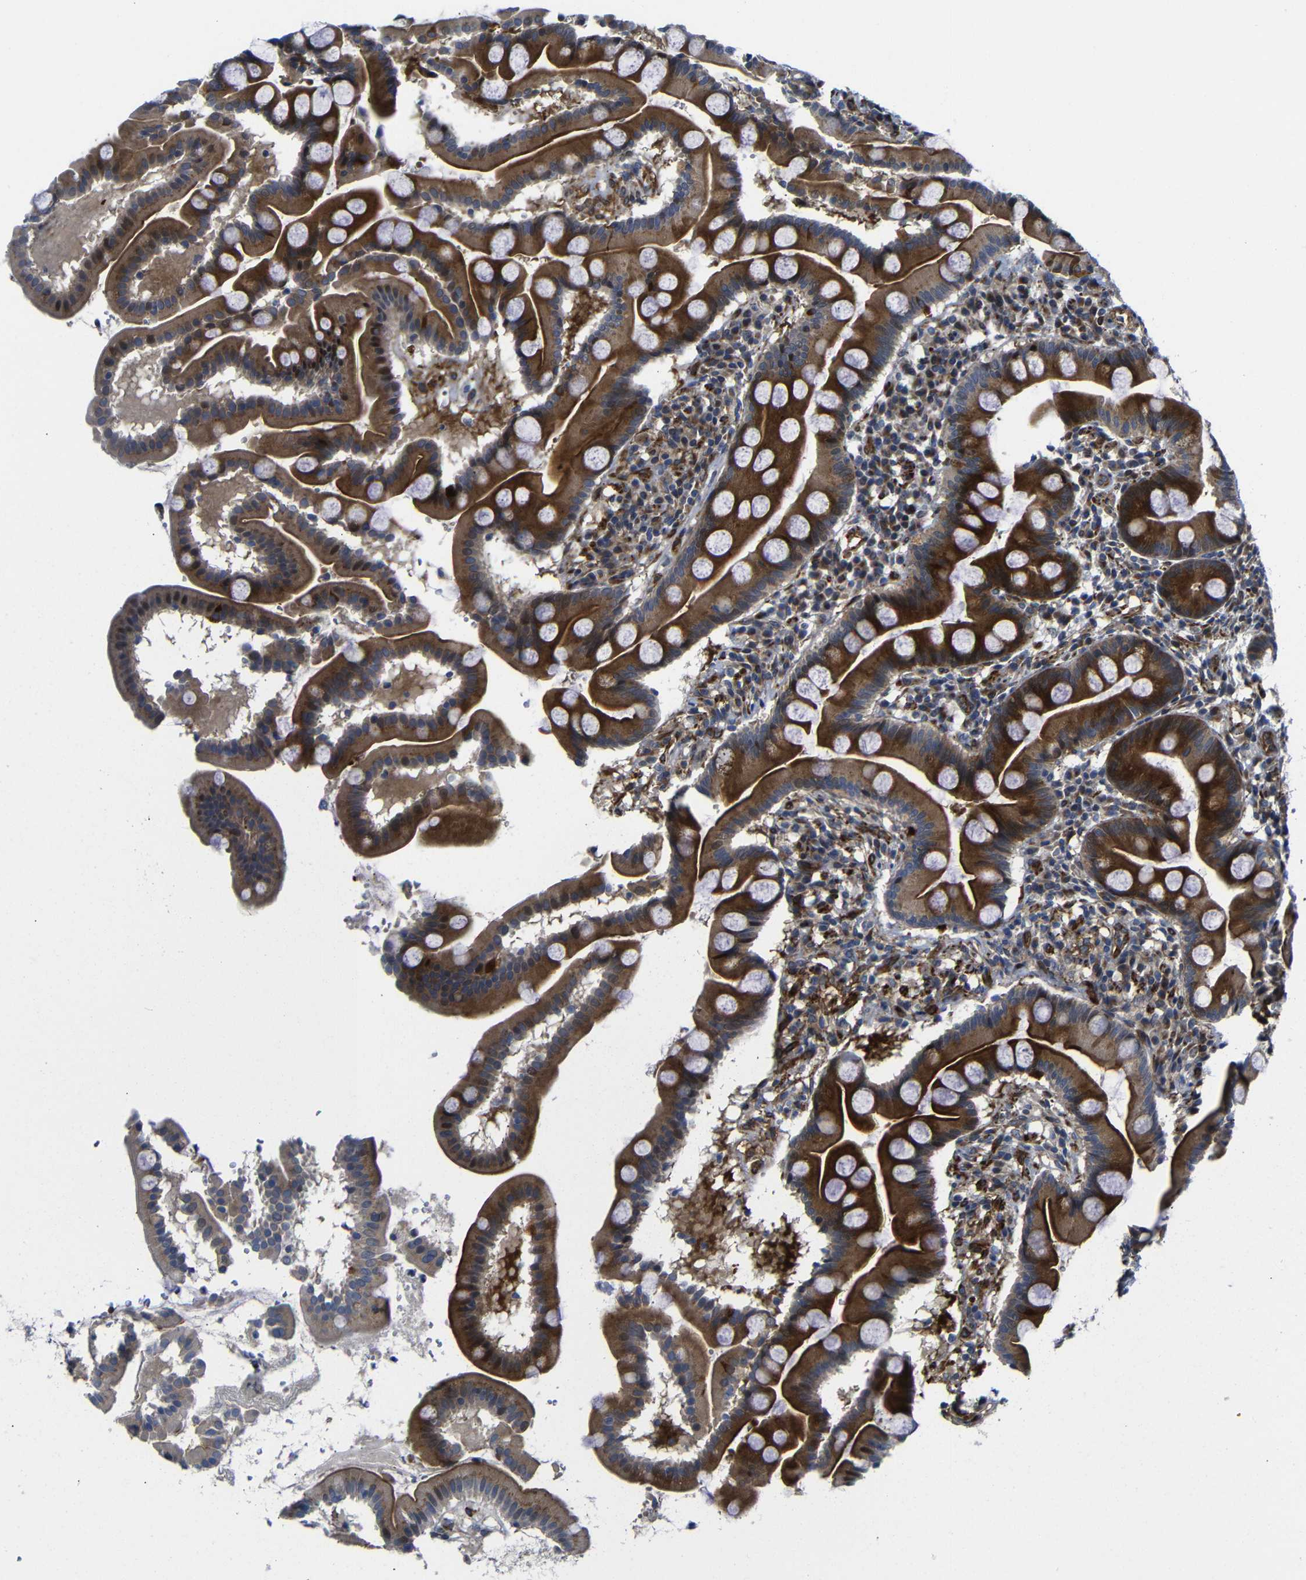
{"staining": {"intensity": "strong", "quantity": ">75%", "location": "cytoplasmic/membranous"}, "tissue": "duodenum", "cell_type": "Glandular cells", "image_type": "normal", "snomed": [{"axis": "morphology", "description": "Normal tissue, NOS"}, {"axis": "topography", "description": "Duodenum"}], "caption": "IHC (DAB) staining of benign human duodenum displays strong cytoplasmic/membranous protein positivity in about >75% of glandular cells.", "gene": "PARP14", "patient": {"sex": "male", "age": 50}}